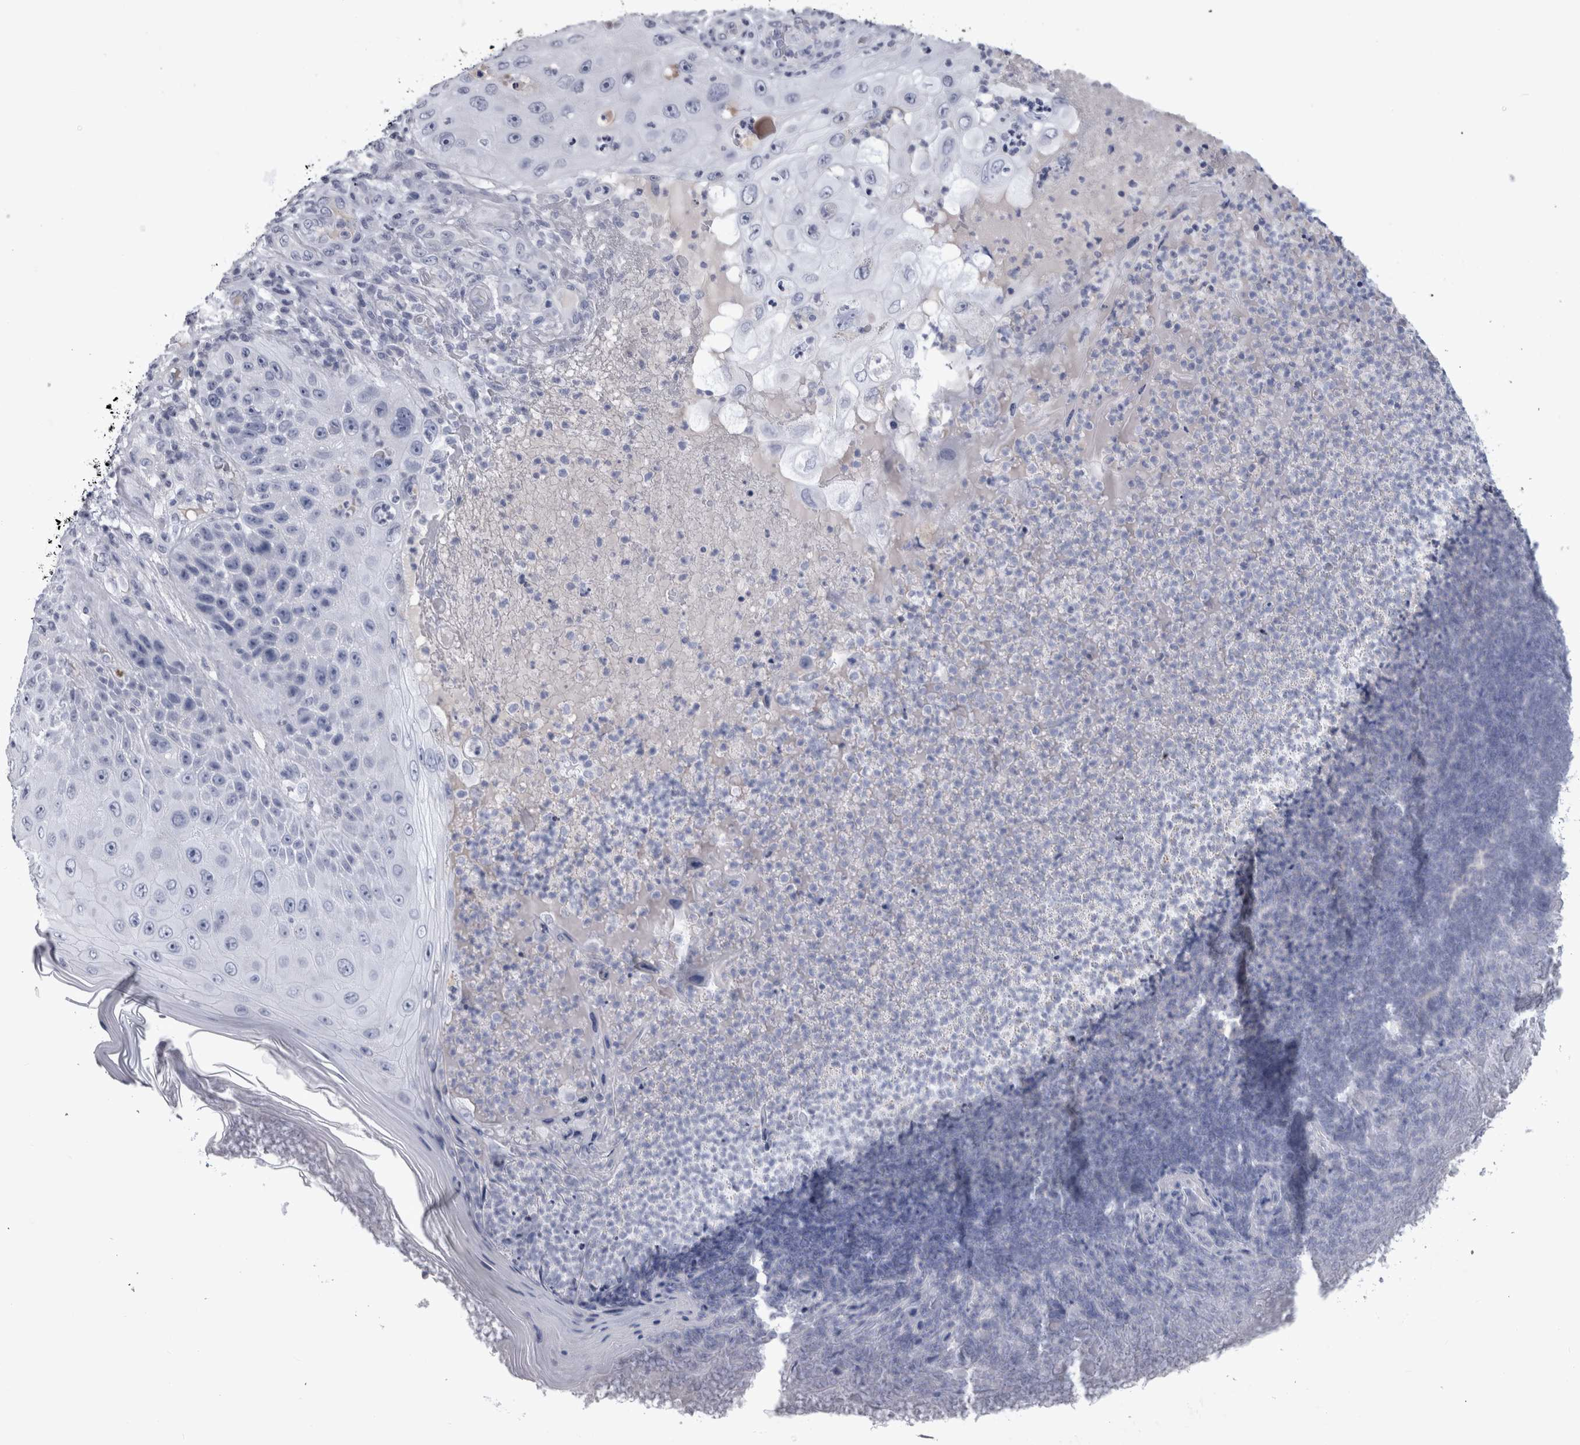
{"staining": {"intensity": "negative", "quantity": "none", "location": "none"}, "tissue": "skin cancer", "cell_type": "Tumor cells", "image_type": "cancer", "snomed": [{"axis": "morphology", "description": "Squamous cell carcinoma, NOS"}, {"axis": "topography", "description": "Skin"}], "caption": "An immunohistochemistry histopathology image of skin cancer (squamous cell carcinoma) is shown. There is no staining in tumor cells of skin cancer (squamous cell carcinoma).", "gene": "PAX5", "patient": {"sex": "female", "age": 88}}